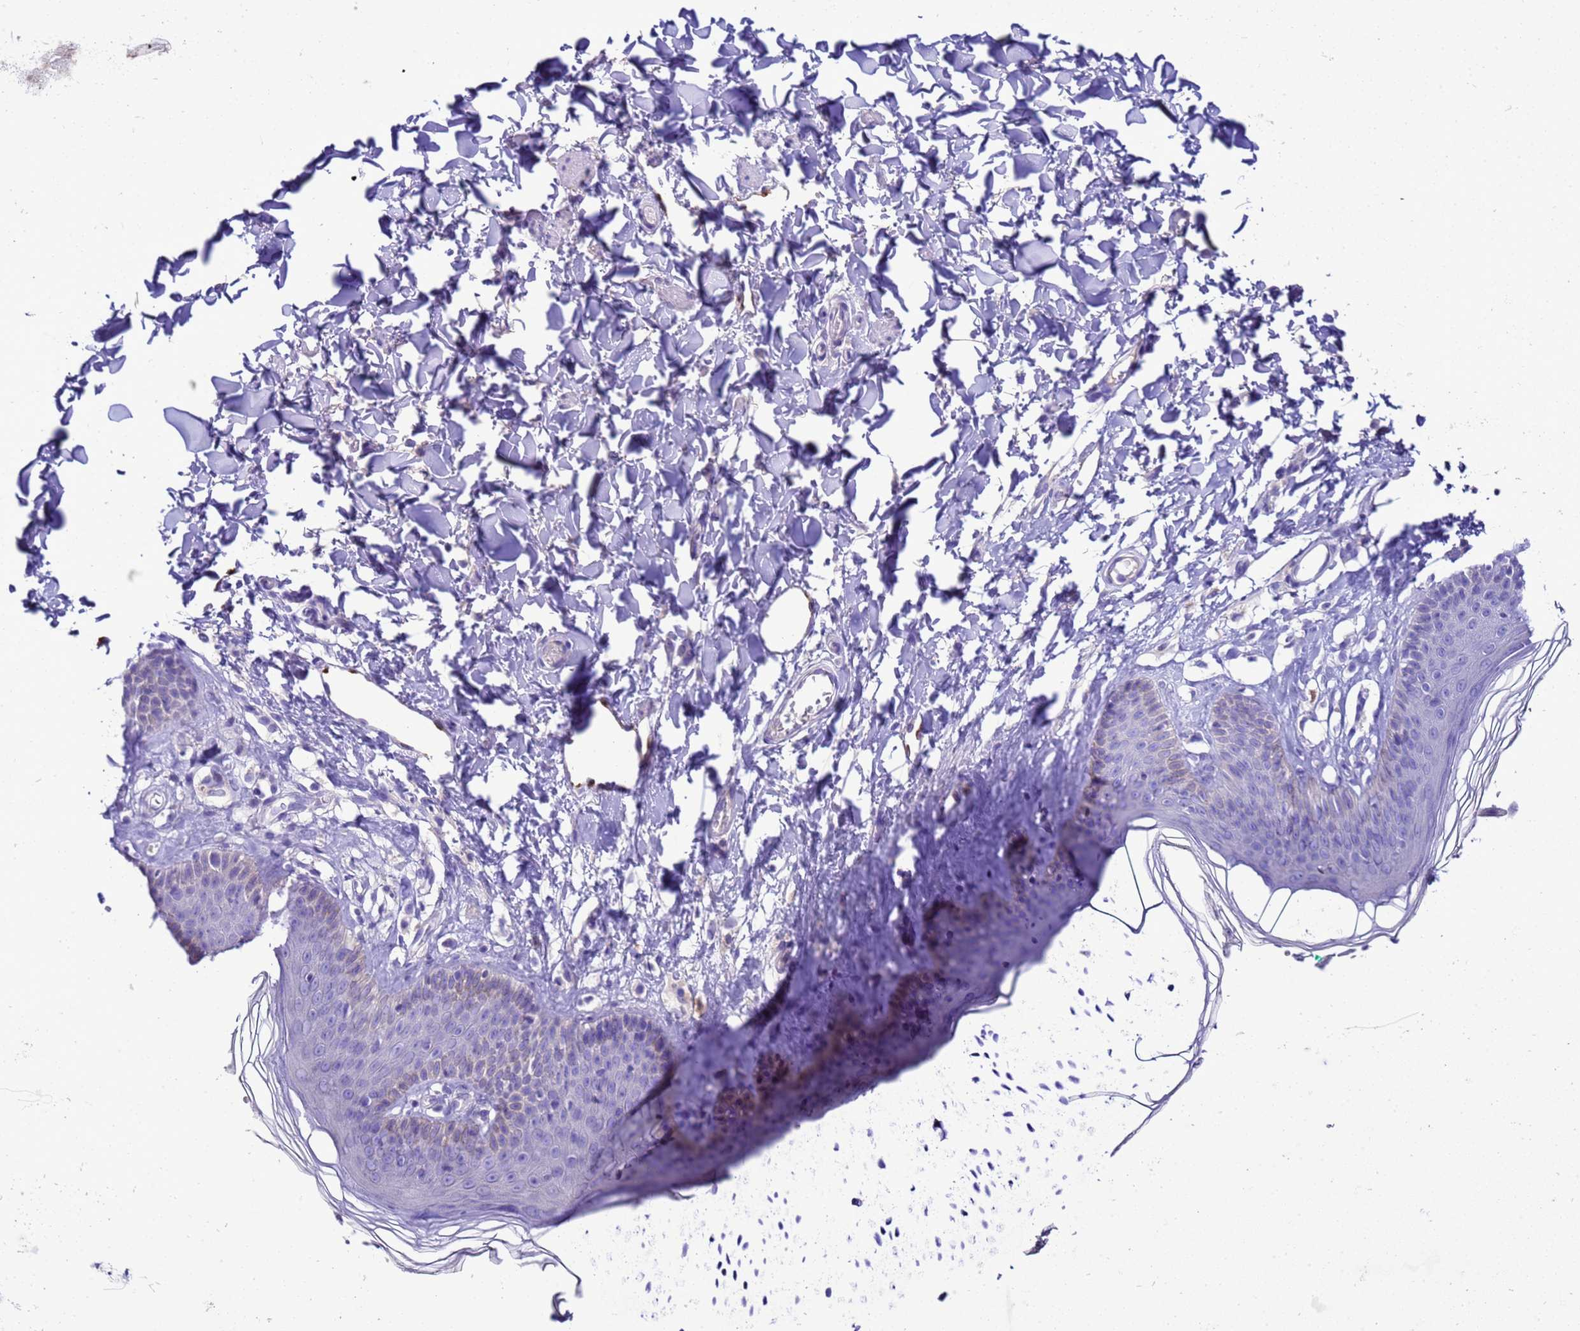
{"staining": {"intensity": "negative", "quantity": "none", "location": "none"}, "tissue": "skin", "cell_type": "Epidermal cells", "image_type": "normal", "snomed": [{"axis": "morphology", "description": "Normal tissue, NOS"}, {"axis": "morphology", "description": "Squamous cell carcinoma, NOS"}, {"axis": "topography", "description": "Vulva"}], "caption": "A high-resolution histopathology image shows immunohistochemistry staining of unremarkable skin, which reveals no significant staining in epidermal cells. The staining is performed using DAB (3,3'-diaminobenzidine) brown chromogen with nuclei counter-stained in using hematoxylin.", "gene": "BEST2", "patient": {"sex": "female", "age": 85}}